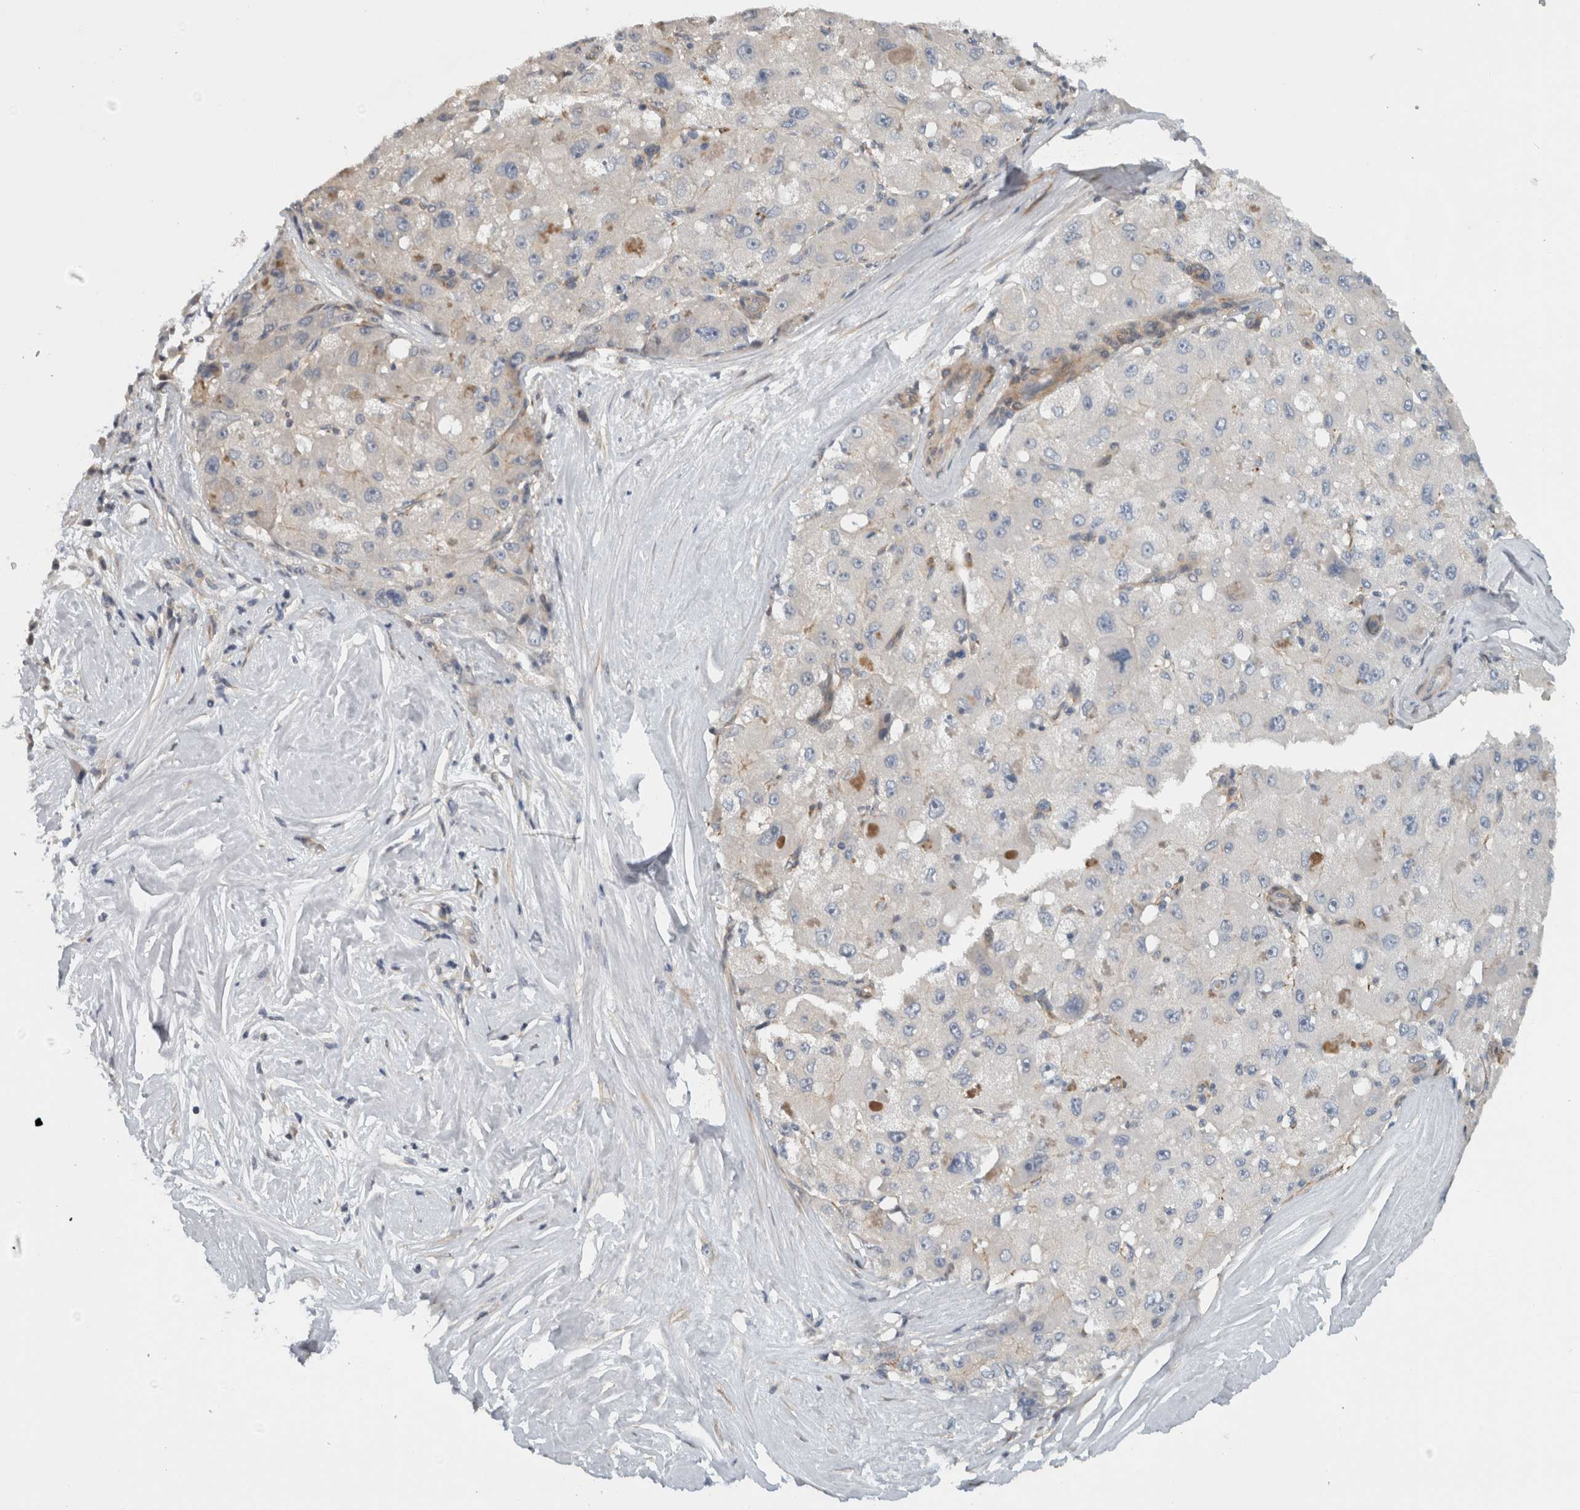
{"staining": {"intensity": "negative", "quantity": "none", "location": "none"}, "tissue": "liver cancer", "cell_type": "Tumor cells", "image_type": "cancer", "snomed": [{"axis": "morphology", "description": "Carcinoma, Hepatocellular, NOS"}, {"axis": "topography", "description": "Liver"}], "caption": "This is a photomicrograph of immunohistochemistry (IHC) staining of liver cancer, which shows no staining in tumor cells.", "gene": "ZNF804B", "patient": {"sex": "male", "age": 80}}